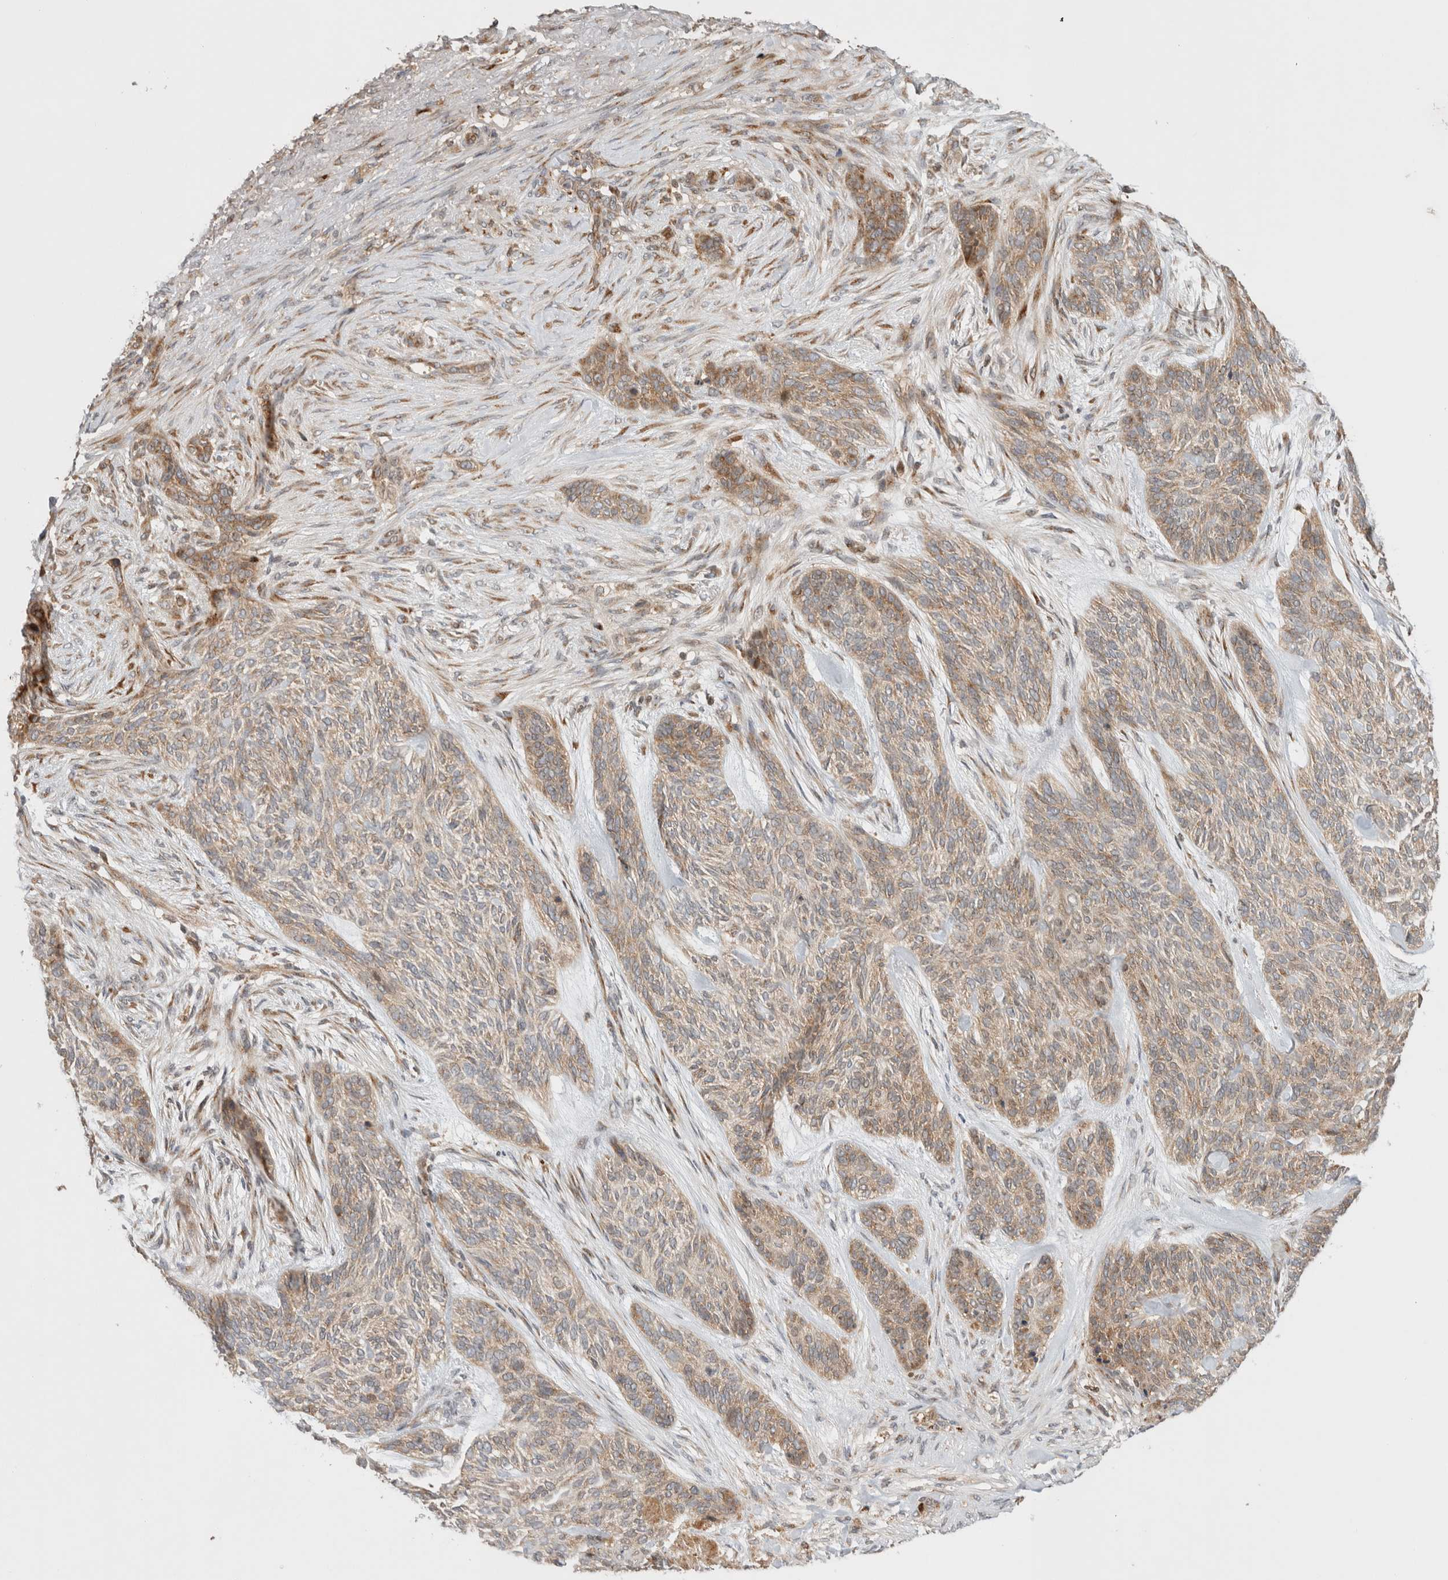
{"staining": {"intensity": "moderate", "quantity": "25%-75%", "location": "cytoplasmic/membranous"}, "tissue": "skin cancer", "cell_type": "Tumor cells", "image_type": "cancer", "snomed": [{"axis": "morphology", "description": "Basal cell carcinoma"}, {"axis": "topography", "description": "Skin"}], "caption": "Immunohistochemistry (IHC) (DAB (3,3'-diaminobenzidine)) staining of human skin basal cell carcinoma reveals moderate cytoplasmic/membranous protein positivity in about 25%-75% of tumor cells.", "gene": "OTUD6B", "patient": {"sex": "male", "age": 55}}